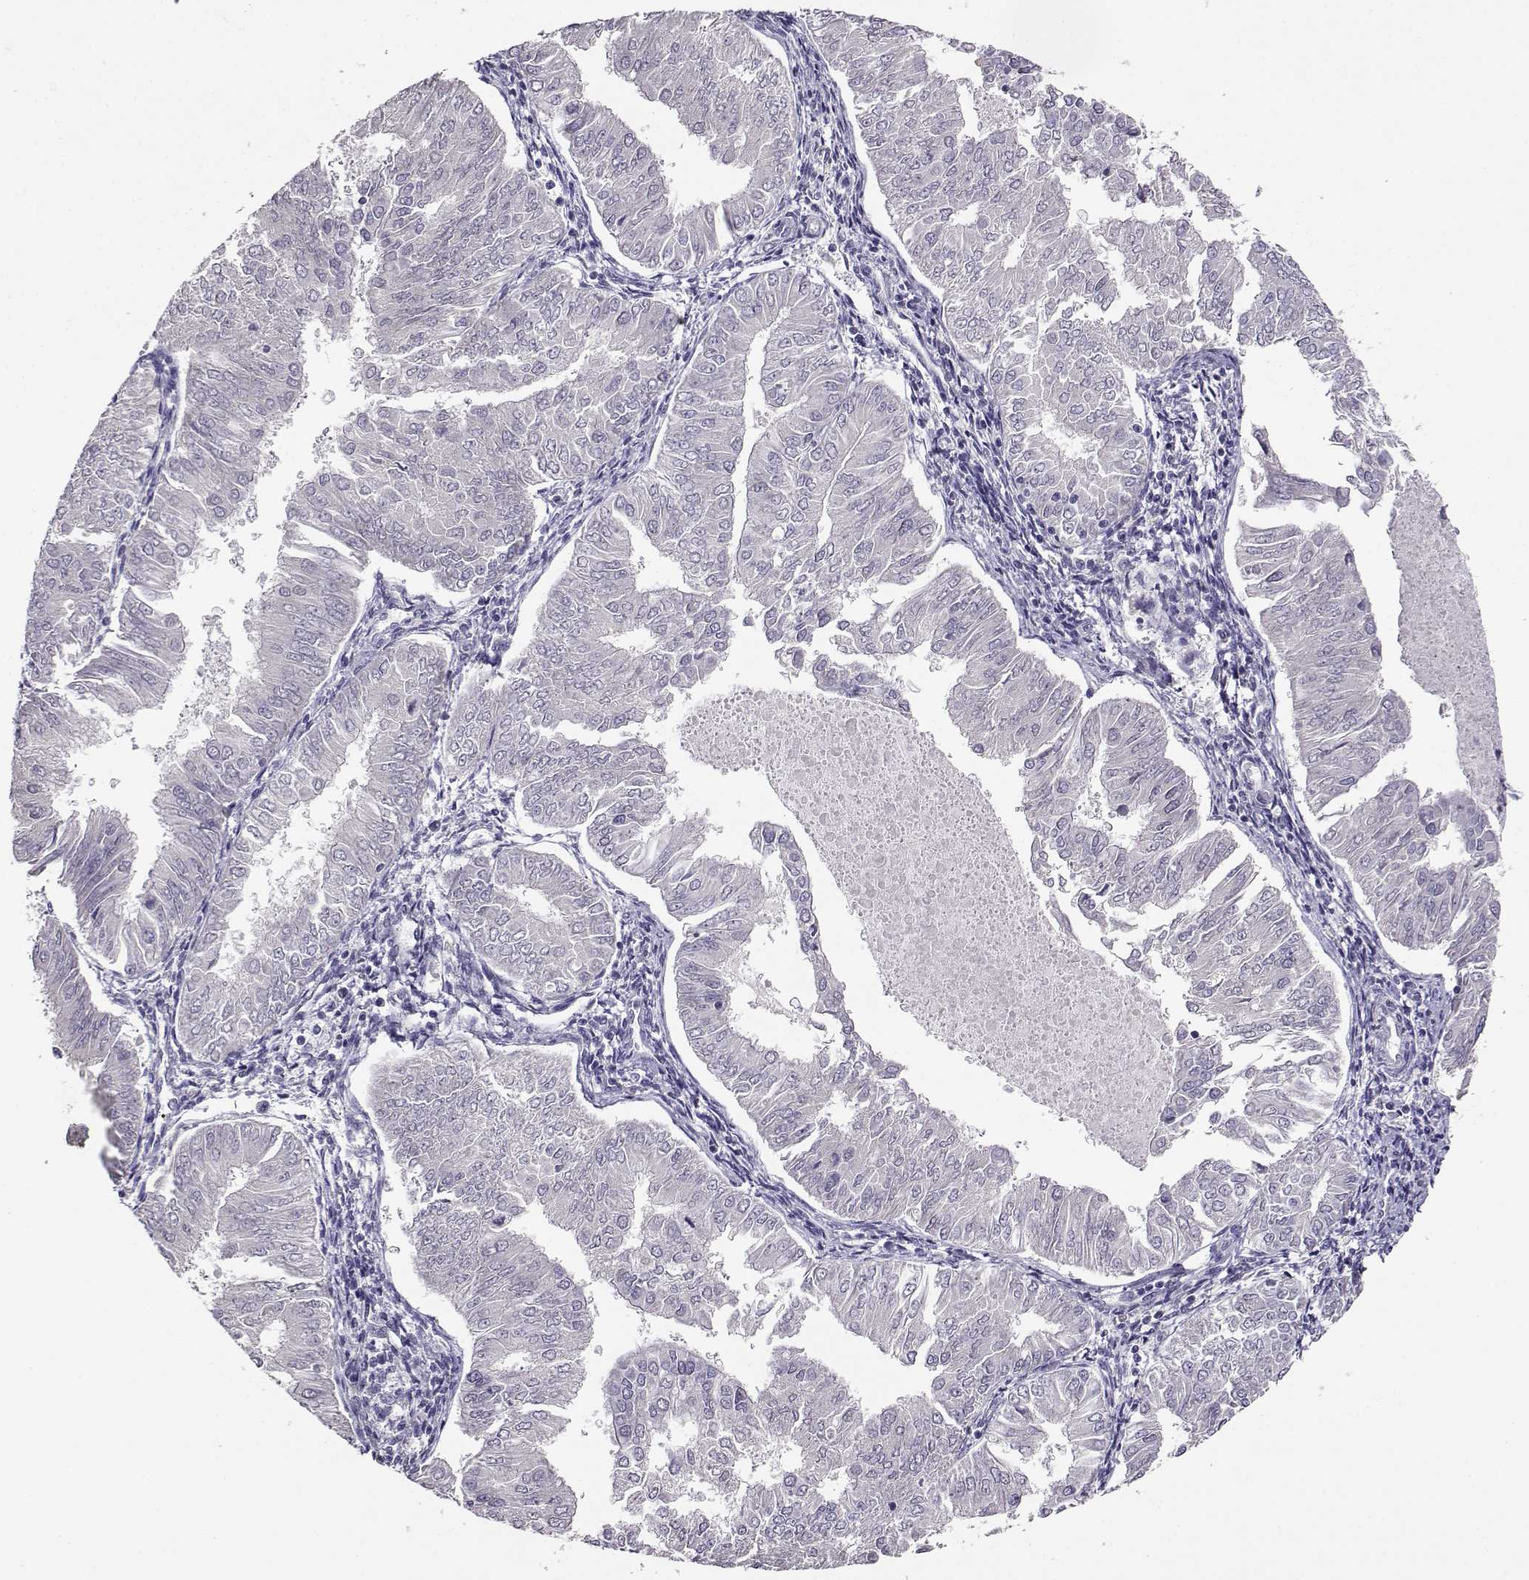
{"staining": {"intensity": "negative", "quantity": "none", "location": "none"}, "tissue": "endometrial cancer", "cell_type": "Tumor cells", "image_type": "cancer", "snomed": [{"axis": "morphology", "description": "Adenocarcinoma, NOS"}, {"axis": "topography", "description": "Endometrium"}], "caption": "Image shows no protein expression in tumor cells of adenocarcinoma (endometrial) tissue. The staining is performed using DAB (3,3'-diaminobenzidine) brown chromogen with nuclei counter-stained in using hematoxylin.", "gene": "RHOXF2", "patient": {"sex": "female", "age": 53}}